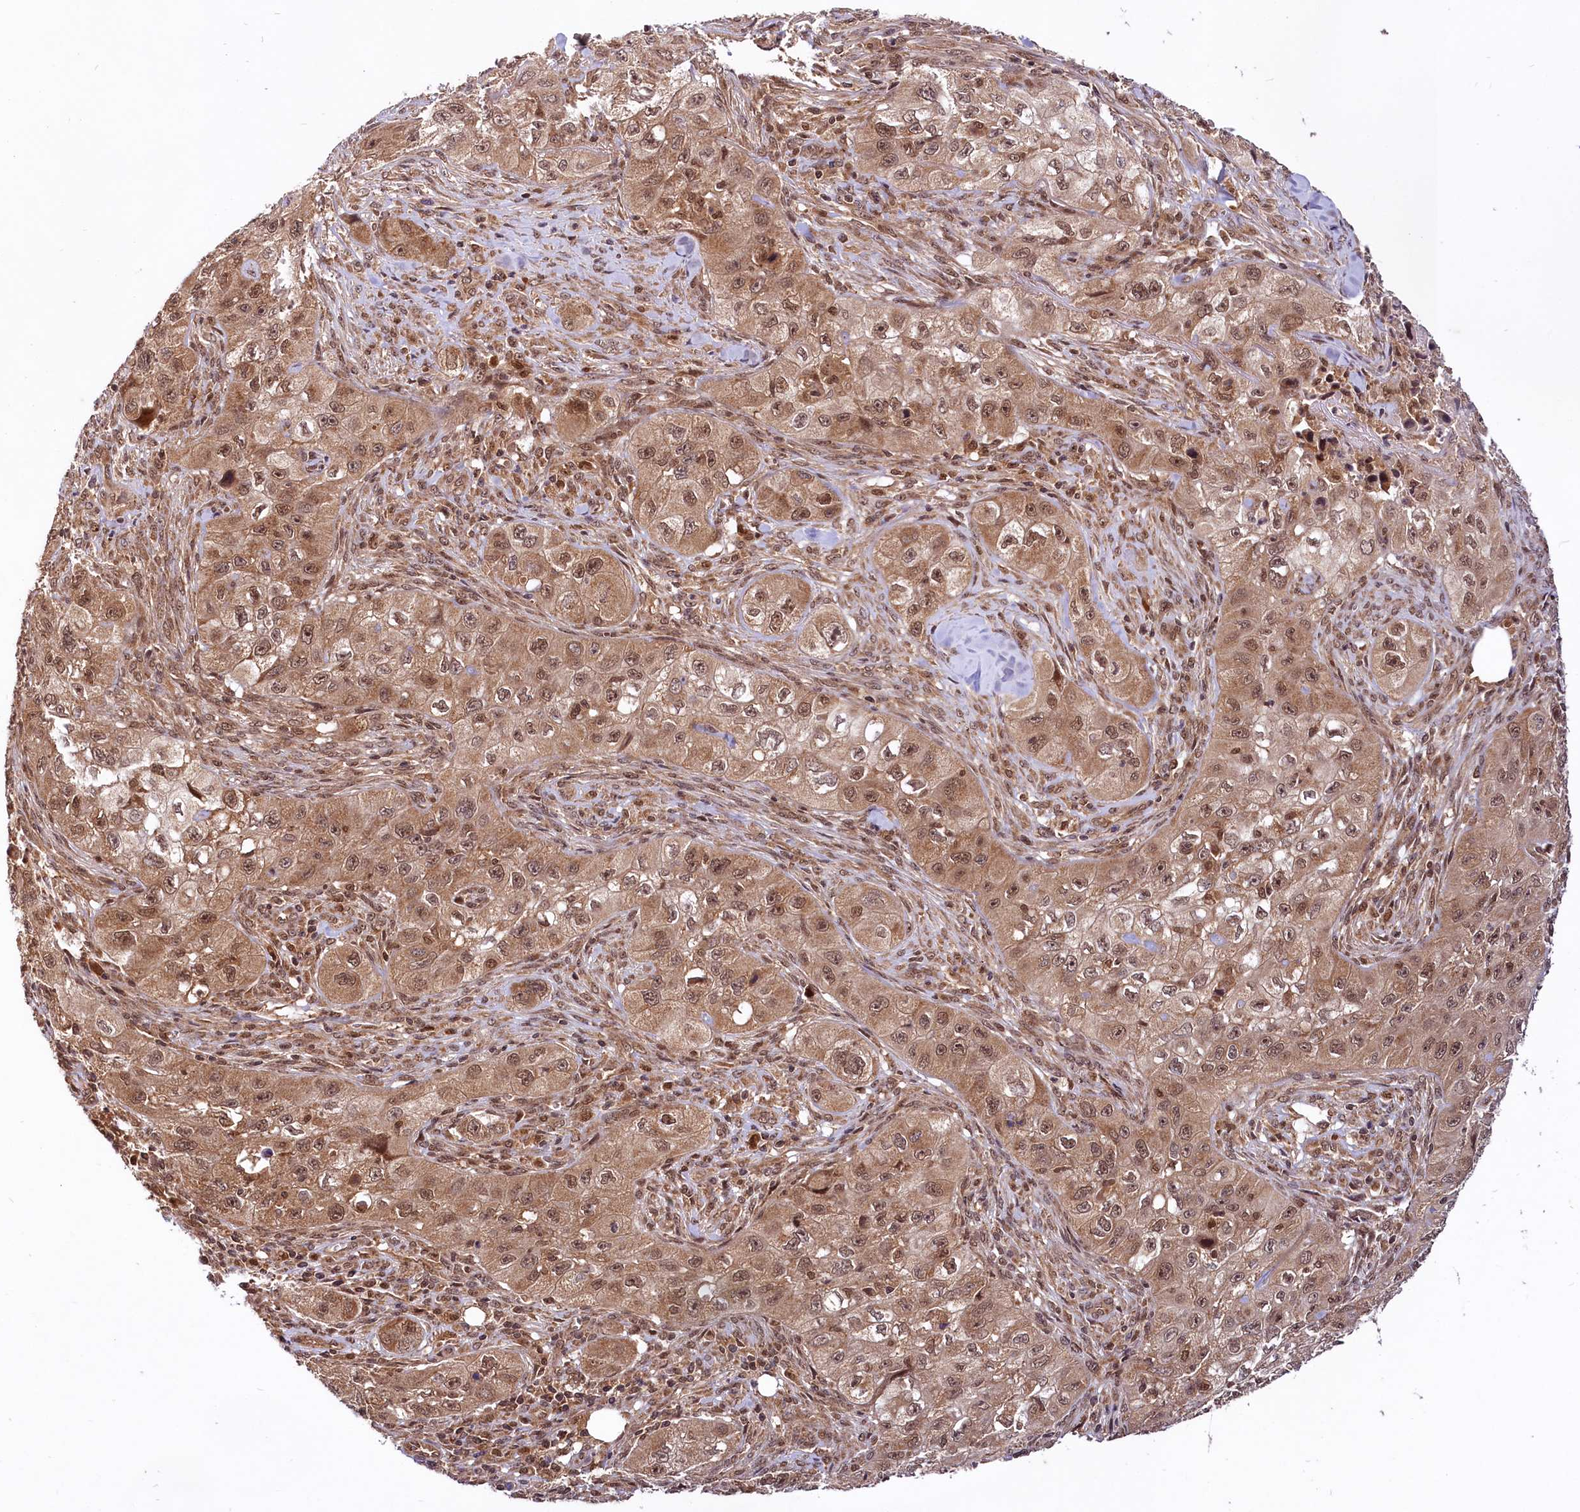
{"staining": {"intensity": "moderate", "quantity": ">75%", "location": "cytoplasmic/membranous,nuclear"}, "tissue": "skin cancer", "cell_type": "Tumor cells", "image_type": "cancer", "snomed": [{"axis": "morphology", "description": "Squamous cell carcinoma, NOS"}, {"axis": "topography", "description": "Skin"}, {"axis": "topography", "description": "Subcutis"}], "caption": "Tumor cells exhibit moderate cytoplasmic/membranous and nuclear expression in about >75% of cells in skin cancer (squamous cell carcinoma).", "gene": "UBE3A", "patient": {"sex": "male", "age": 73}}